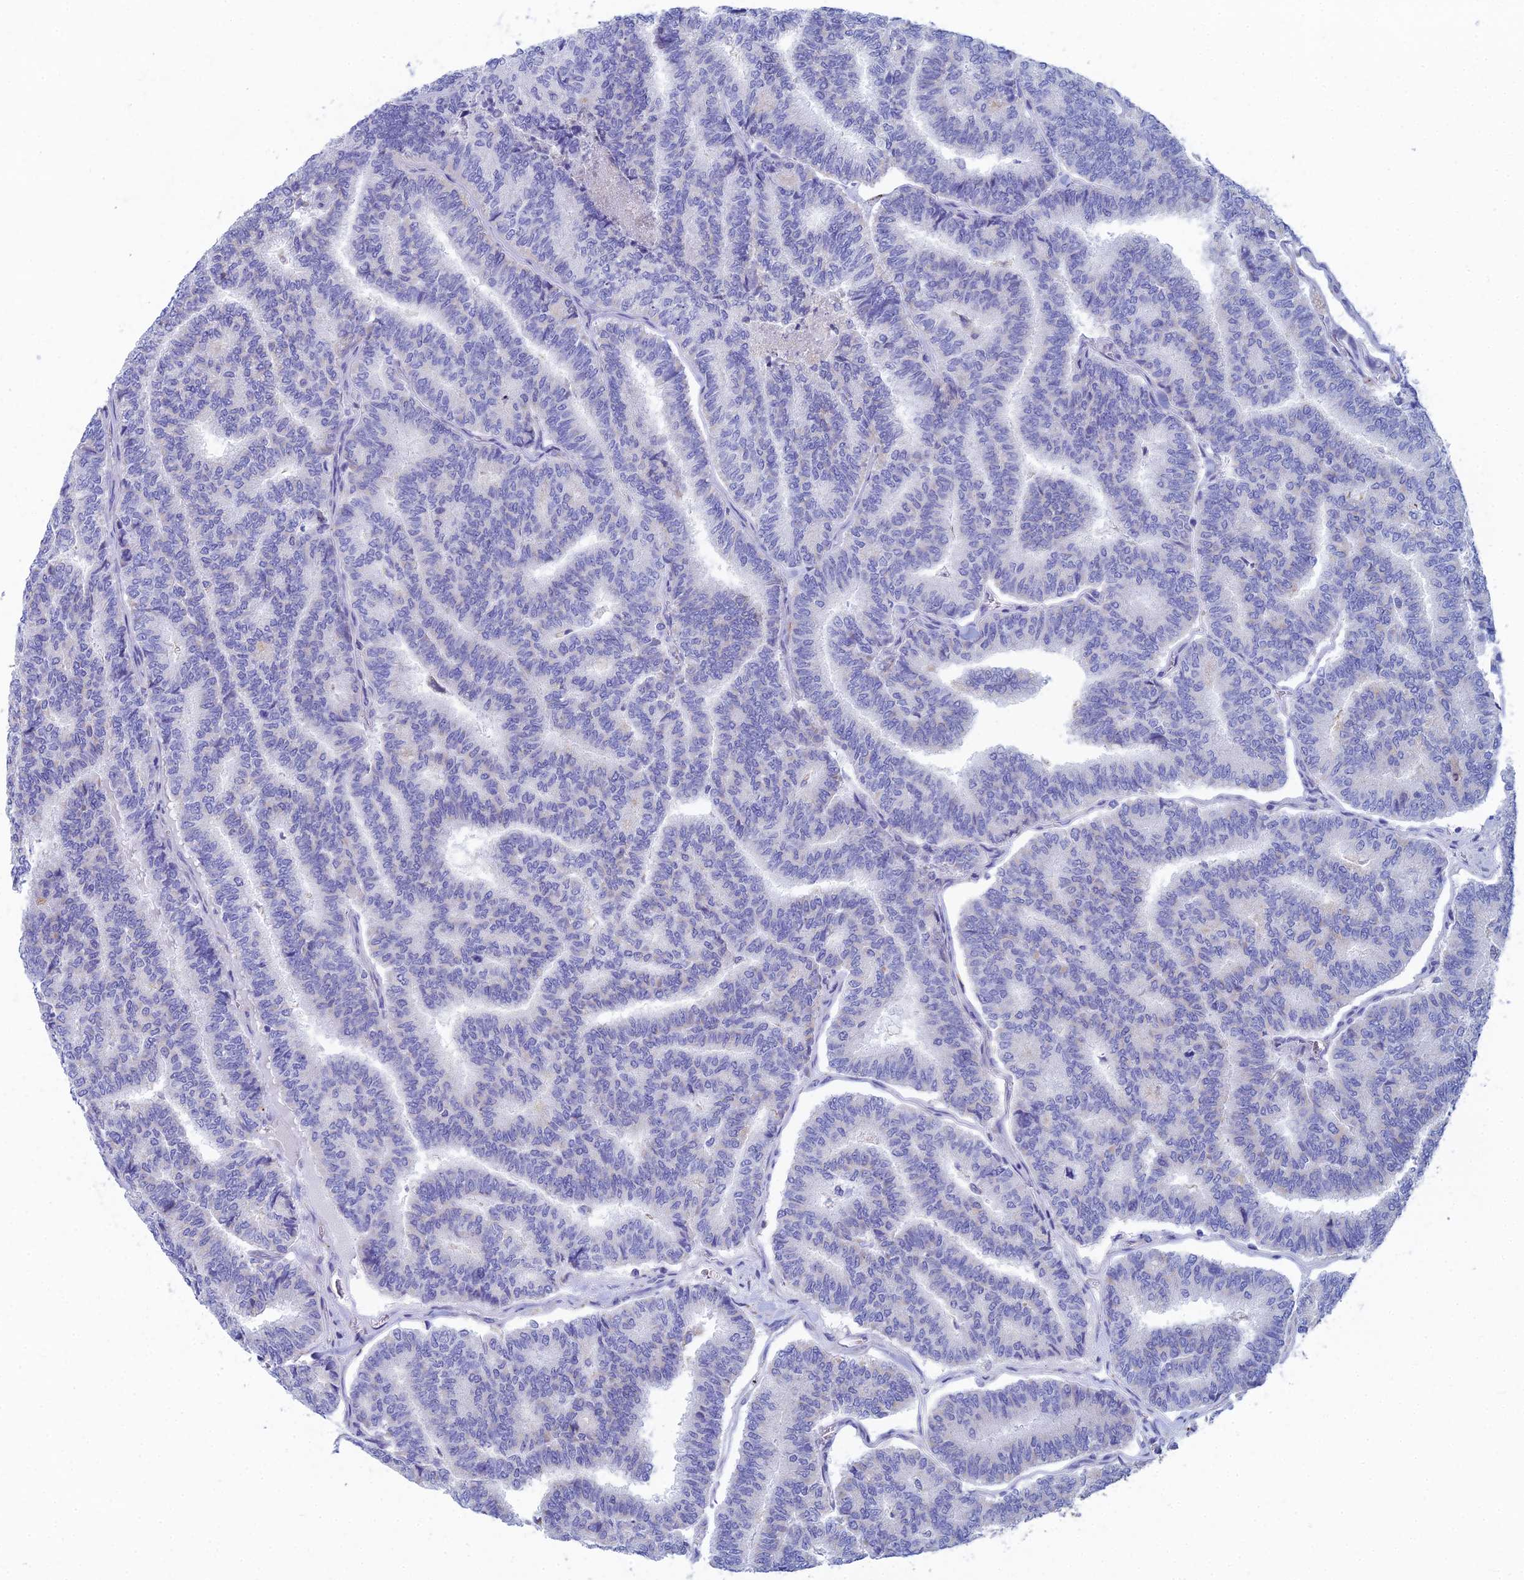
{"staining": {"intensity": "negative", "quantity": "none", "location": "none"}, "tissue": "thyroid cancer", "cell_type": "Tumor cells", "image_type": "cancer", "snomed": [{"axis": "morphology", "description": "Papillary adenocarcinoma, NOS"}, {"axis": "topography", "description": "Thyroid gland"}], "caption": "Immunohistochemistry (IHC) micrograph of human thyroid cancer stained for a protein (brown), which reveals no expression in tumor cells.", "gene": "CFAP210", "patient": {"sex": "female", "age": 35}}